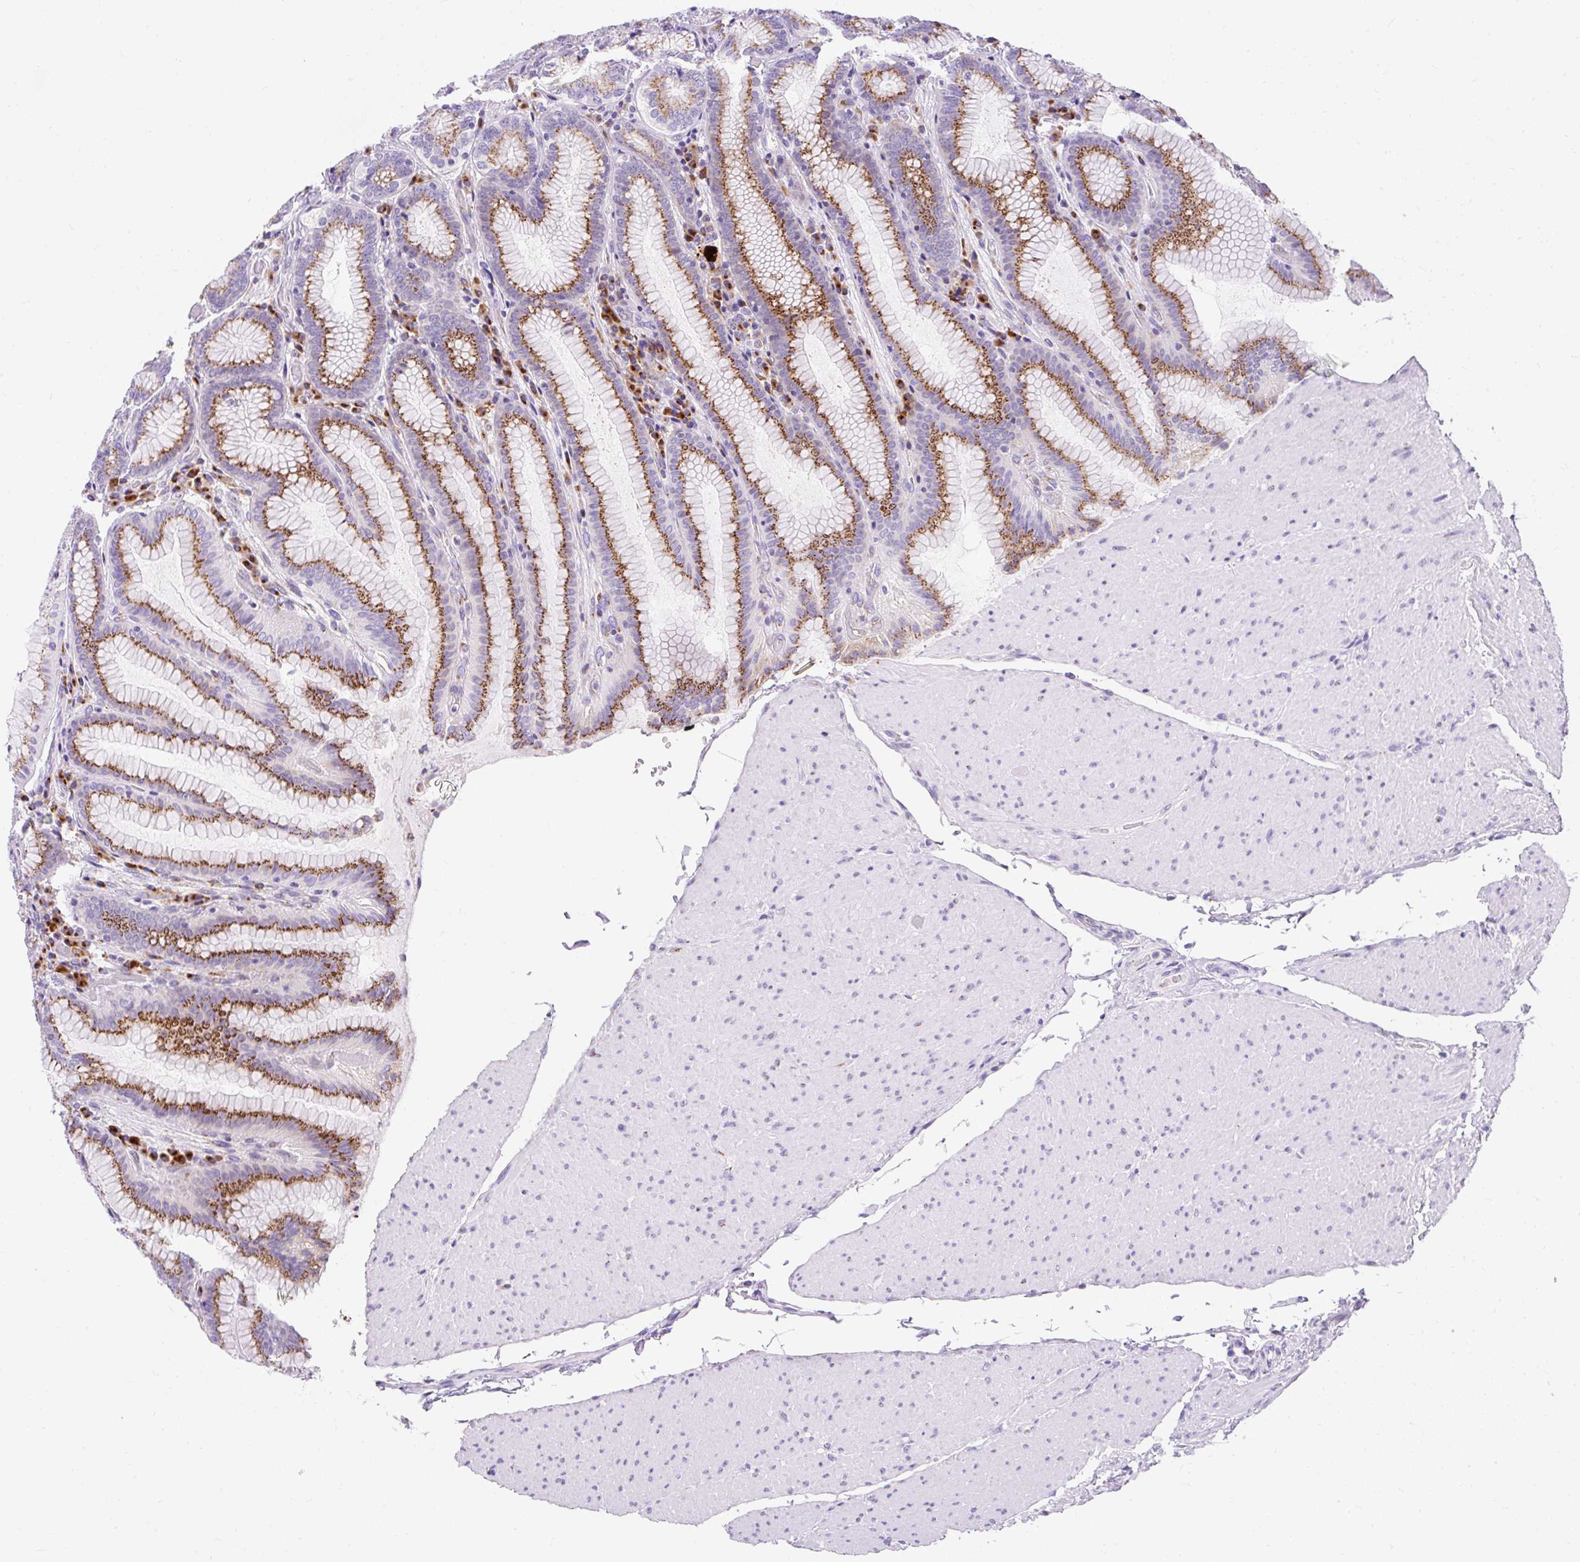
{"staining": {"intensity": "strong", "quantity": "25%-75%", "location": "cytoplasmic/membranous"}, "tissue": "stomach", "cell_type": "Glandular cells", "image_type": "normal", "snomed": [{"axis": "morphology", "description": "Normal tissue, NOS"}, {"axis": "topography", "description": "Stomach, upper"}, {"axis": "topography", "description": "Stomach, lower"}], "caption": "The photomicrograph displays a brown stain indicating the presence of a protein in the cytoplasmic/membranous of glandular cells in stomach. (DAB IHC, brown staining for protein, blue staining for nuclei).", "gene": "GOLGA8A", "patient": {"sex": "female", "age": 76}}